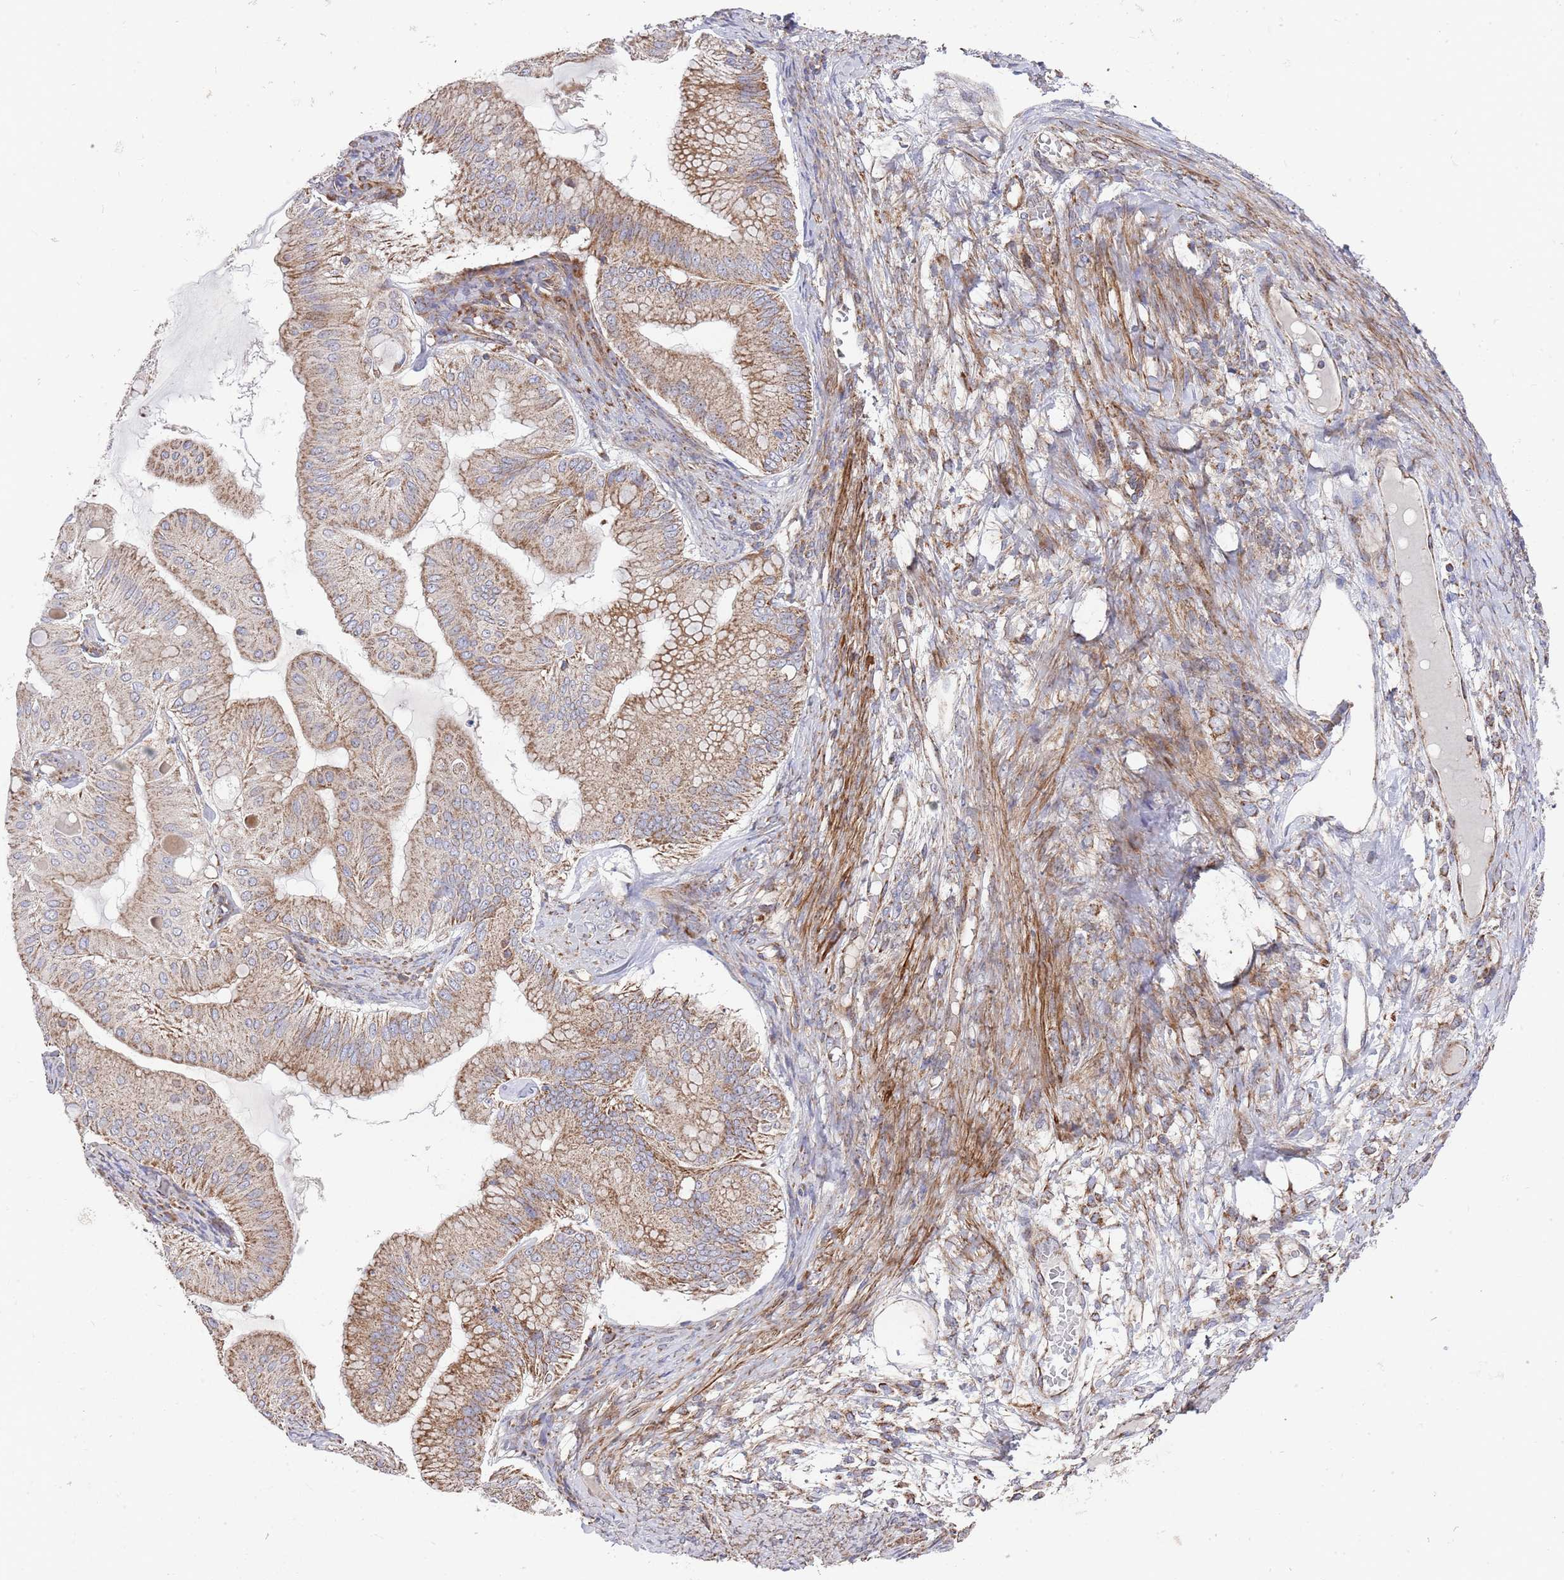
{"staining": {"intensity": "moderate", "quantity": "25%-75%", "location": "cytoplasmic/membranous"}, "tissue": "ovarian cancer", "cell_type": "Tumor cells", "image_type": "cancer", "snomed": [{"axis": "morphology", "description": "Cystadenocarcinoma, mucinous, NOS"}, {"axis": "topography", "description": "Ovary"}], "caption": "Tumor cells reveal medium levels of moderate cytoplasmic/membranous positivity in approximately 25%-75% of cells in mucinous cystadenocarcinoma (ovarian). (brown staining indicates protein expression, while blue staining denotes nuclei).", "gene": "WDFY3", "patient": {"sex": "female", "age": 61}}